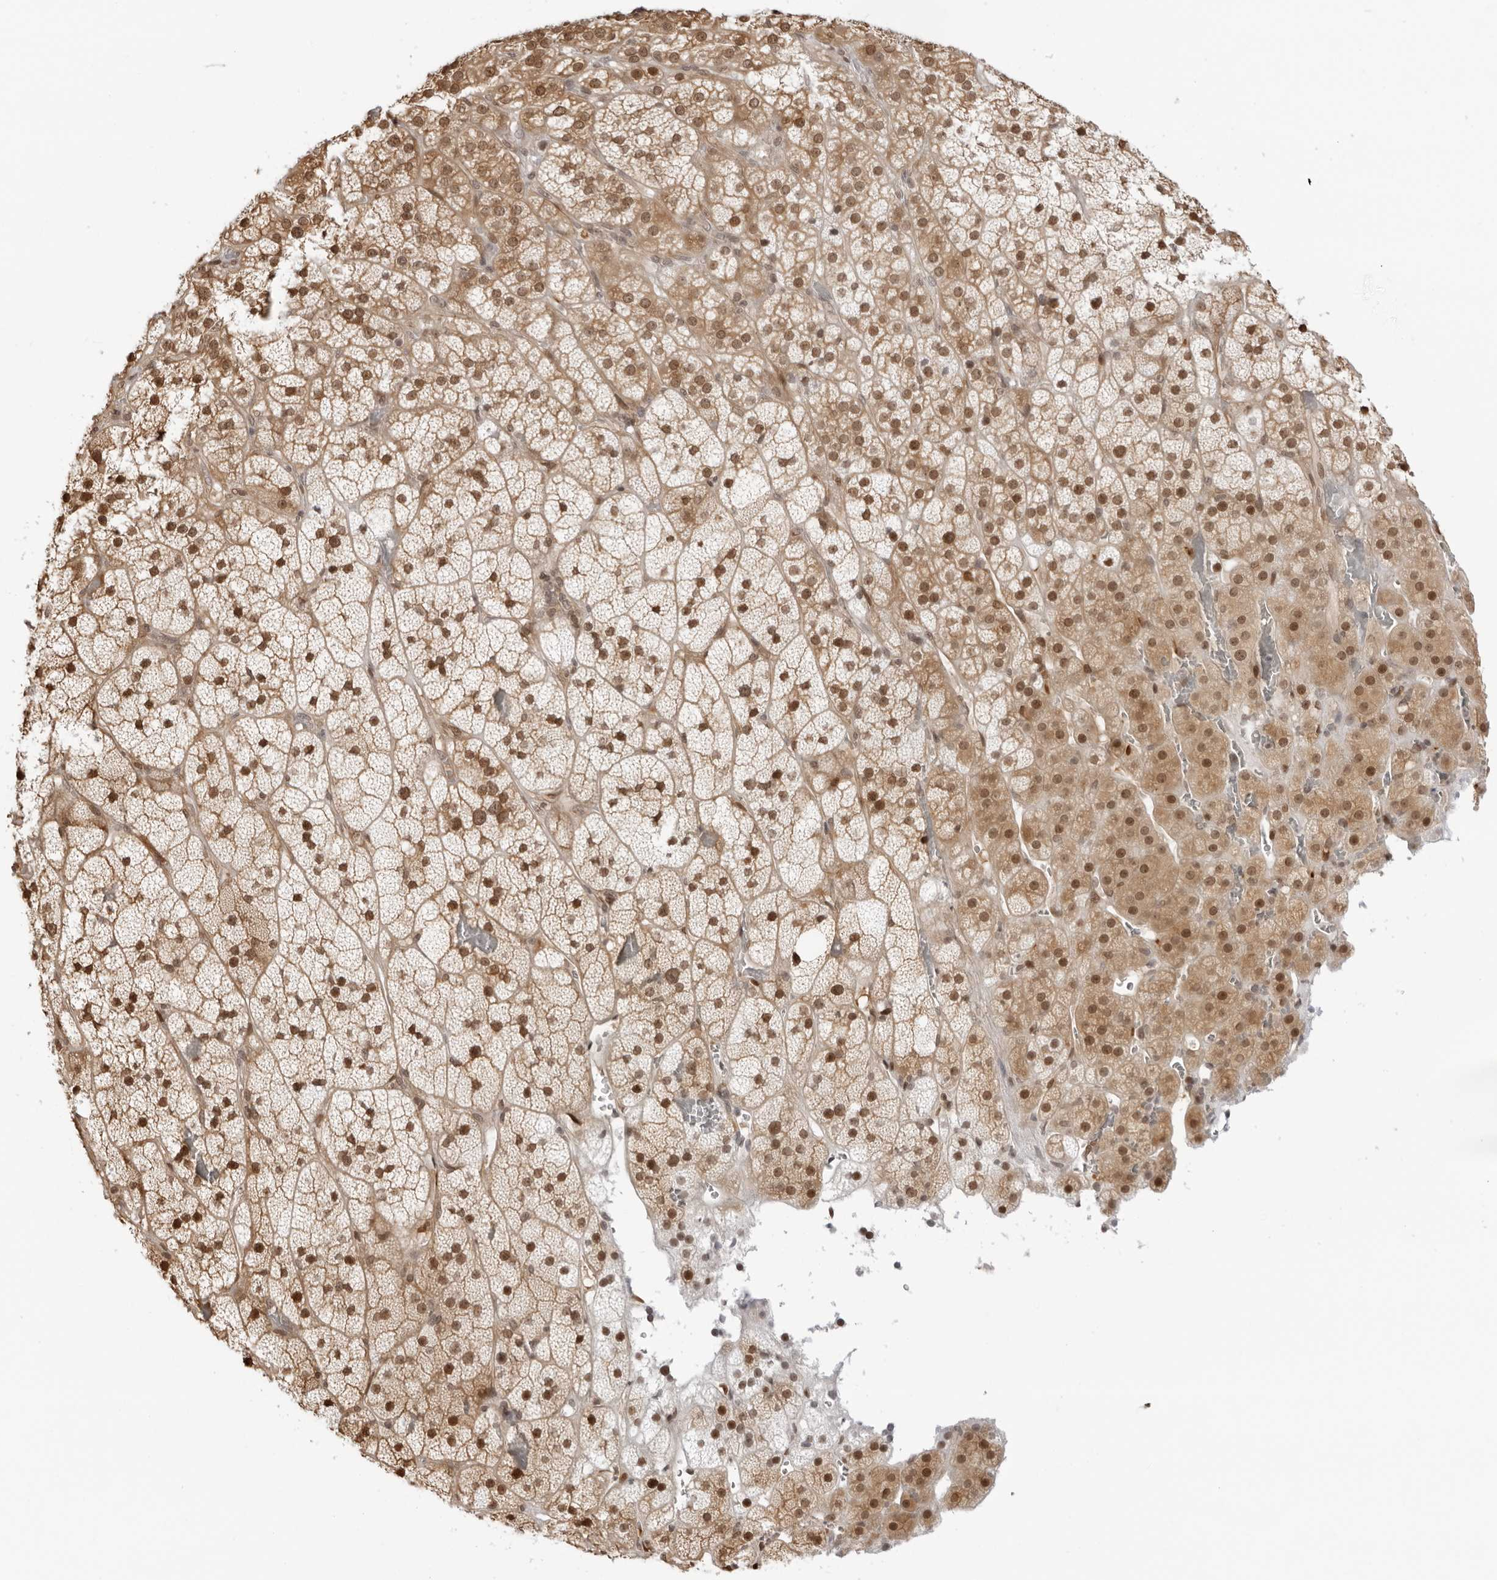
{"staining": {"intensity": "moderate", "quantity": ">75%", "location": "cytoplasmic/membranous,nuclear"}, "tissue": "adrenal gland", "cell_type": "Glandular cells", "image_type": "normal", "snomed": [{"axis": "morphology", "description": "Normal tissue, NOS"}, {"axis": "topography", "description": "Adrenal gland"}], "caption": "Immunohistochemical staining of benign adrenal gland displays medium levels of moderate cytoplasmic/membranous,nuclear positivity in approximately >75% of glandular cells.", "gene": "RNF146", "patient": {"sex": "male", "age": 57}}